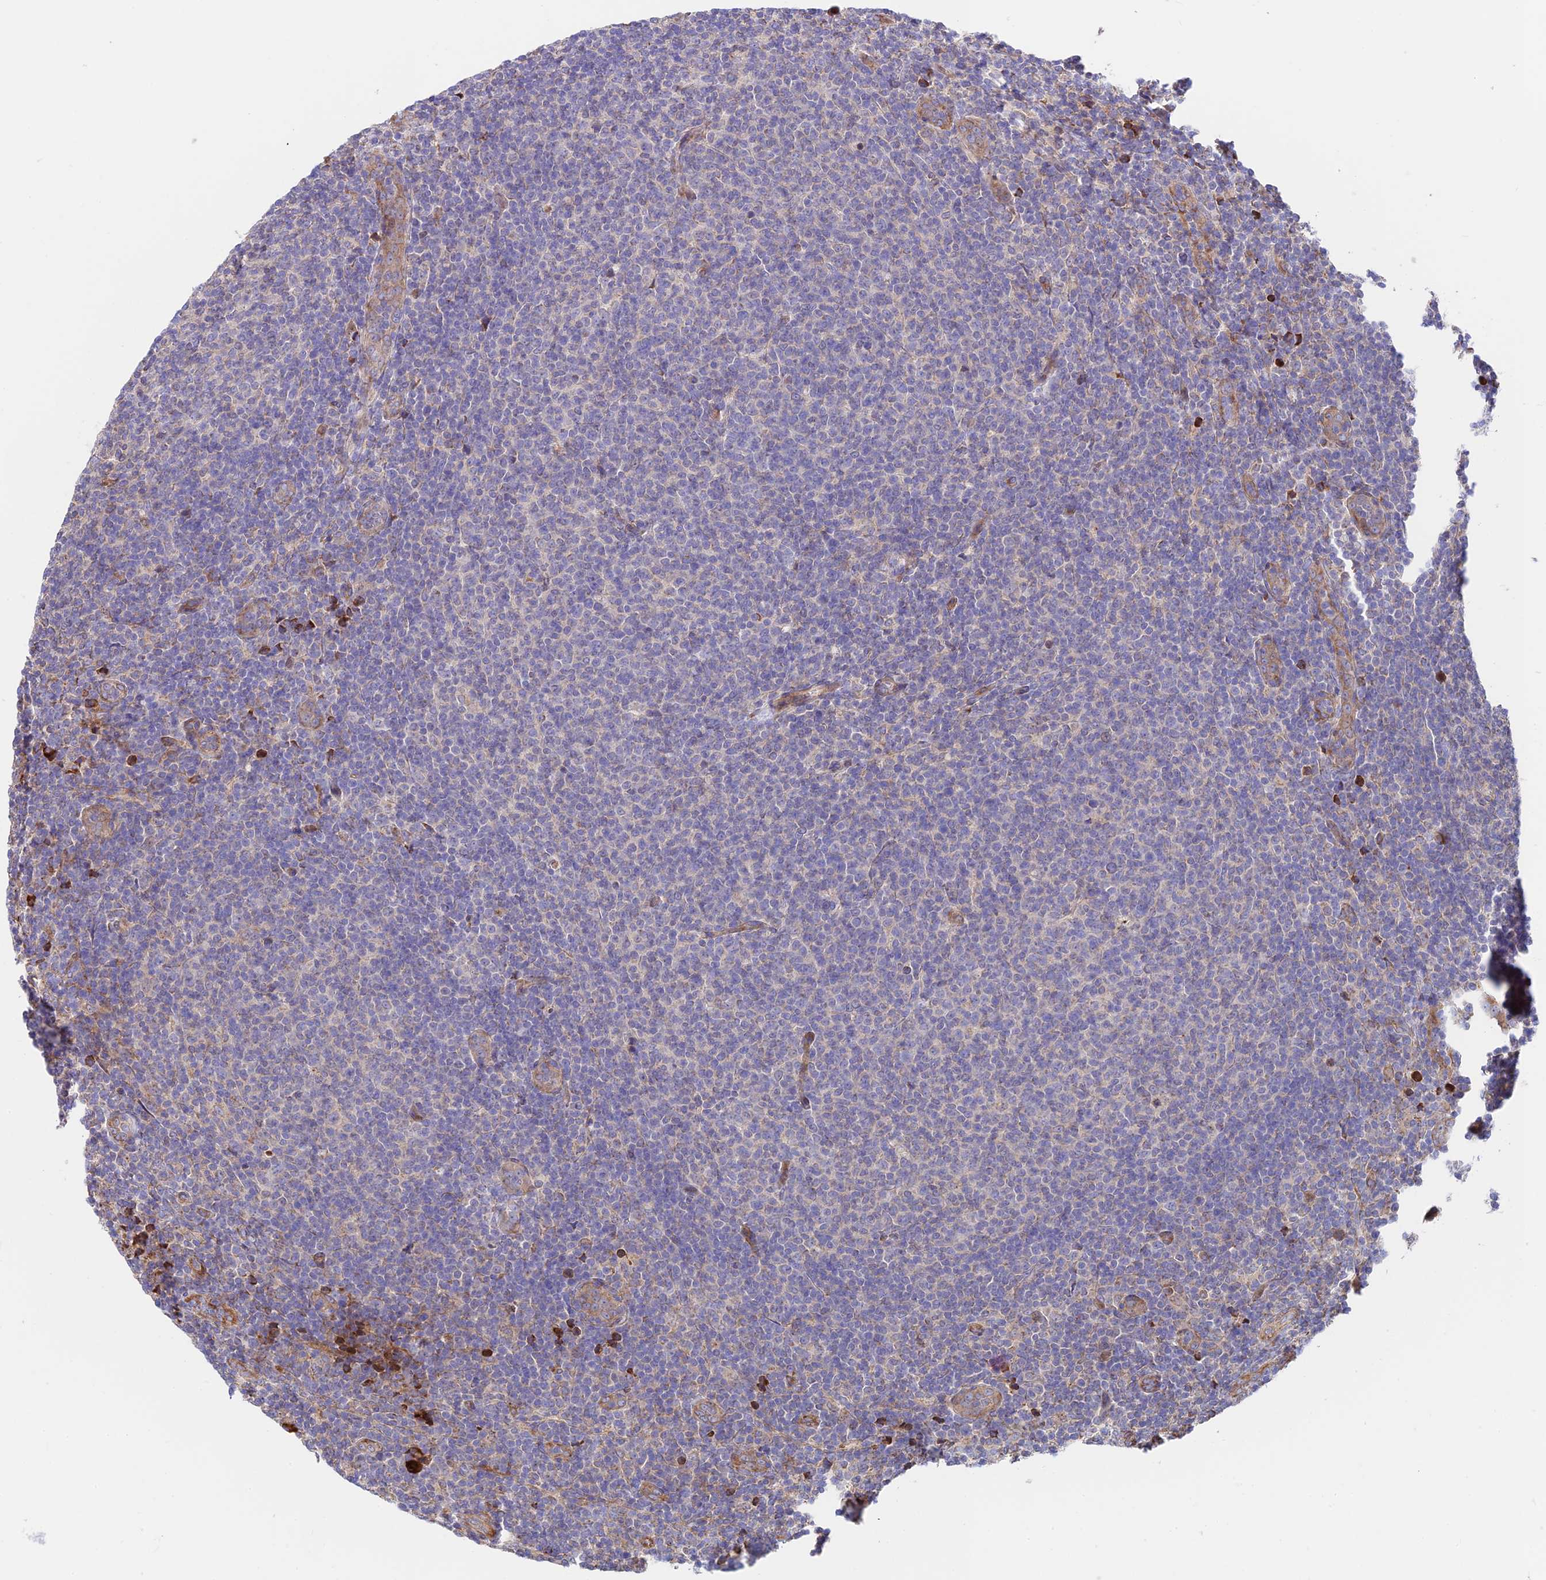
{"staining": {"intensity": "negative", "quantity": "none", "location": "none"}, "tissue": "lymphoma", "cell_type": "Tumor cells", "image_type": "cancer", "snomed": [{"axis": "morphology", "description": "Malignant lymphoma, non-Hodgkin's type, Low grade"}, {"axis": "topography", "description": "Lymph node"}], "caption": "An immunohistochemistry micrograph of low-grade malignant lymphoma, non-Hodgkin's type is shown. There is no staining in tumor cells of low-grade malignant lymphoma, non-Hodgkin's type.", "gene": "VPS13C", "patient": {"sex": "male", "age": 66}}